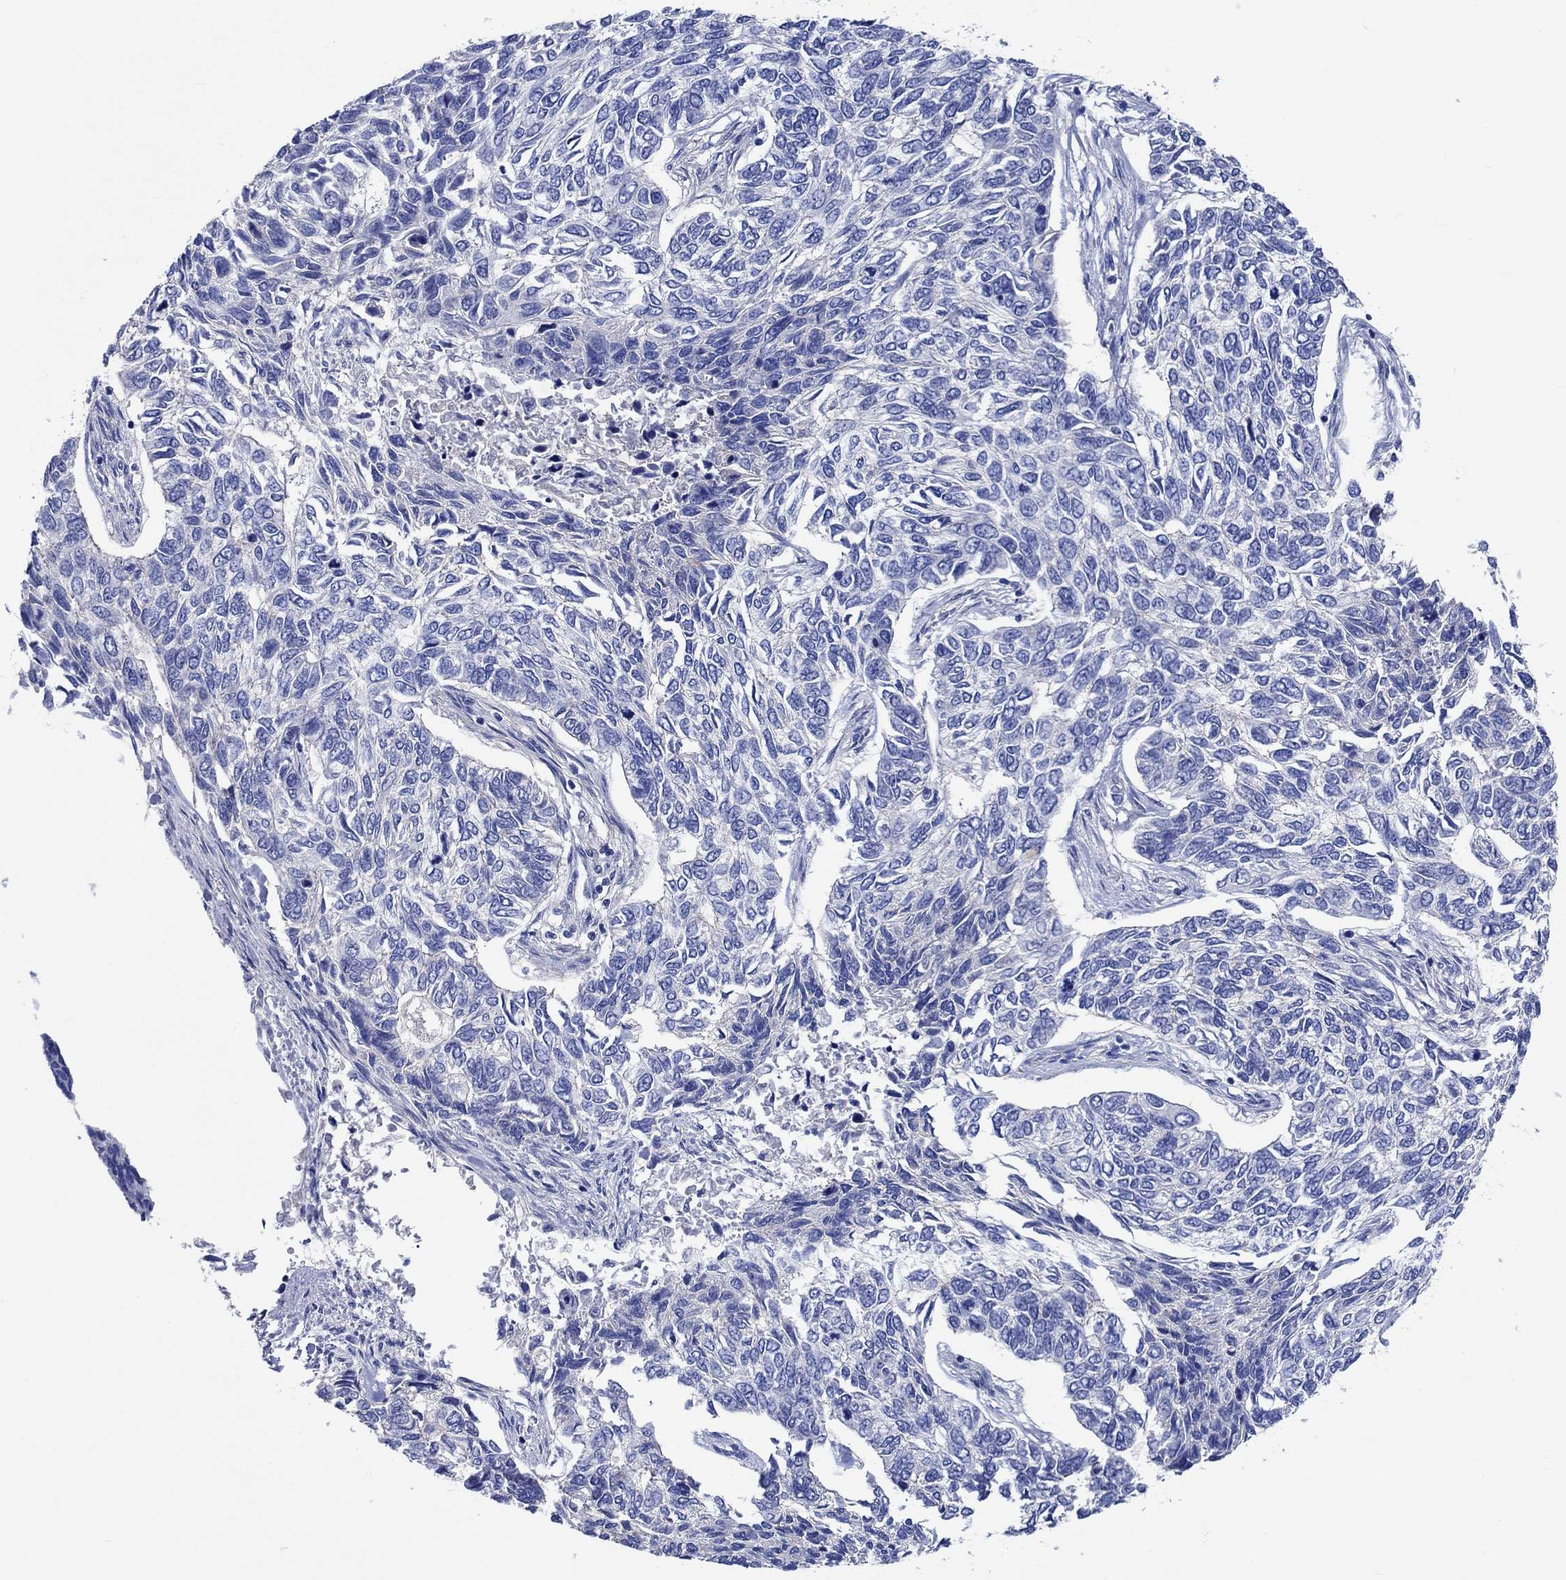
{"staining": {"intensity": "negative", "quantity": "none", "location": "none"}, "tissue": "skin cancer", "cell_type": "Tumor cells", "image_type": "cancer", "snomed": [{"axis": "morphology", "description": "Basal cell carcinoma"}, {"axis": "topography", "description": "Skin"}], "caption": "This is a micrograph of immunohistochemistry (IHC) staining of basal cell carcinoma (skin), which shows no expression in tumor cells.", "gene": "SHISA4", "patient": {"sex": "female", "age": 65}}